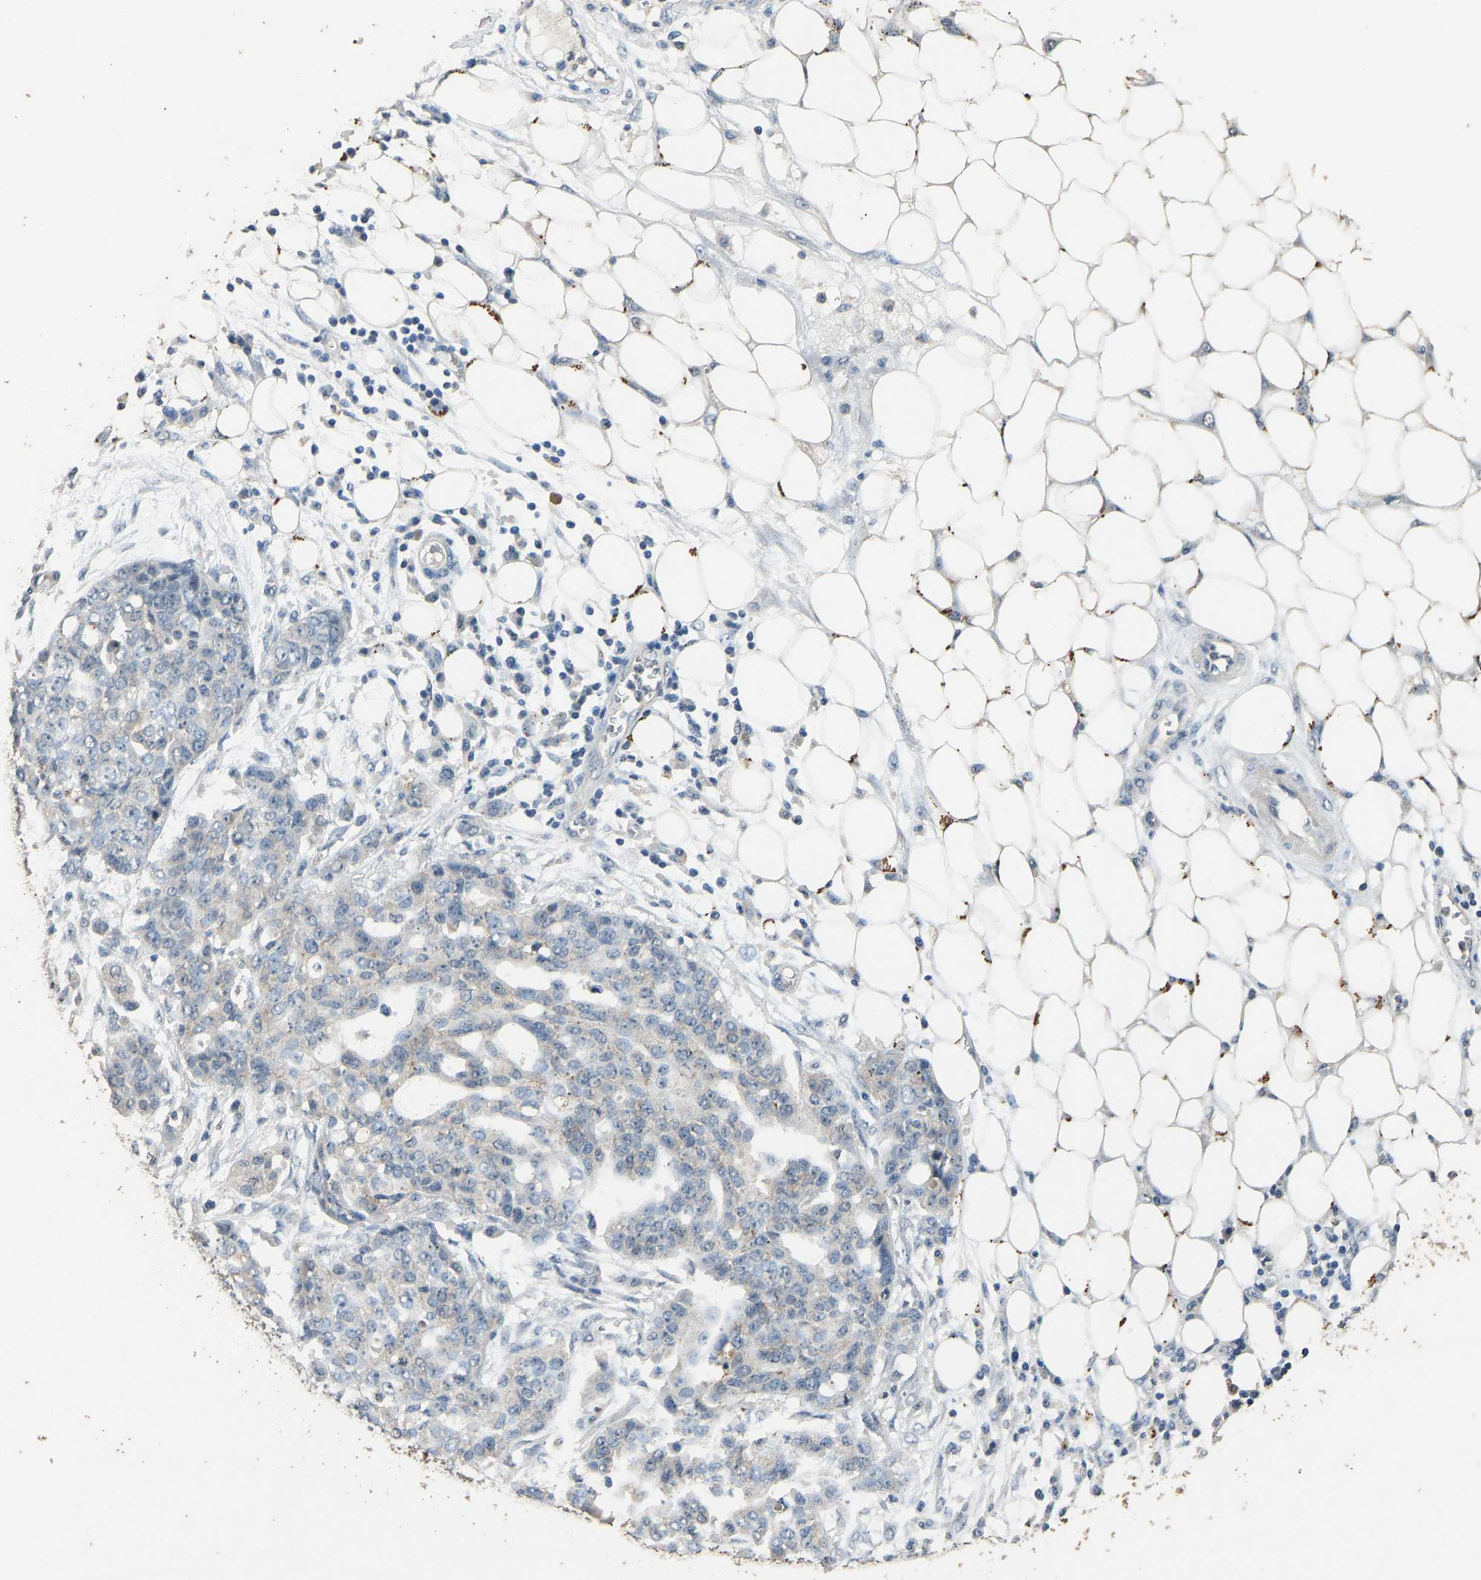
{"staining": {"intensity": "negative", "quantity": "none", "location": "none"}, "tissue": "ovarian cancer", "cell_type": "Tumor cells", "image_type": "cancer", "snomed": [{"axis": "morphology", "description": "Cystadenocarcinoma, serous, NOS"}, {"axis": "topography", "description": "Soft tissue"}, {"axis": "topography", "description": "Ovary"}], "caption": "Immunohistochemistry of human ovarian cancer reveals no staining in tumor cells.", "gene": "CIDEC", "patient": {"sex": "female", "age": 57}}